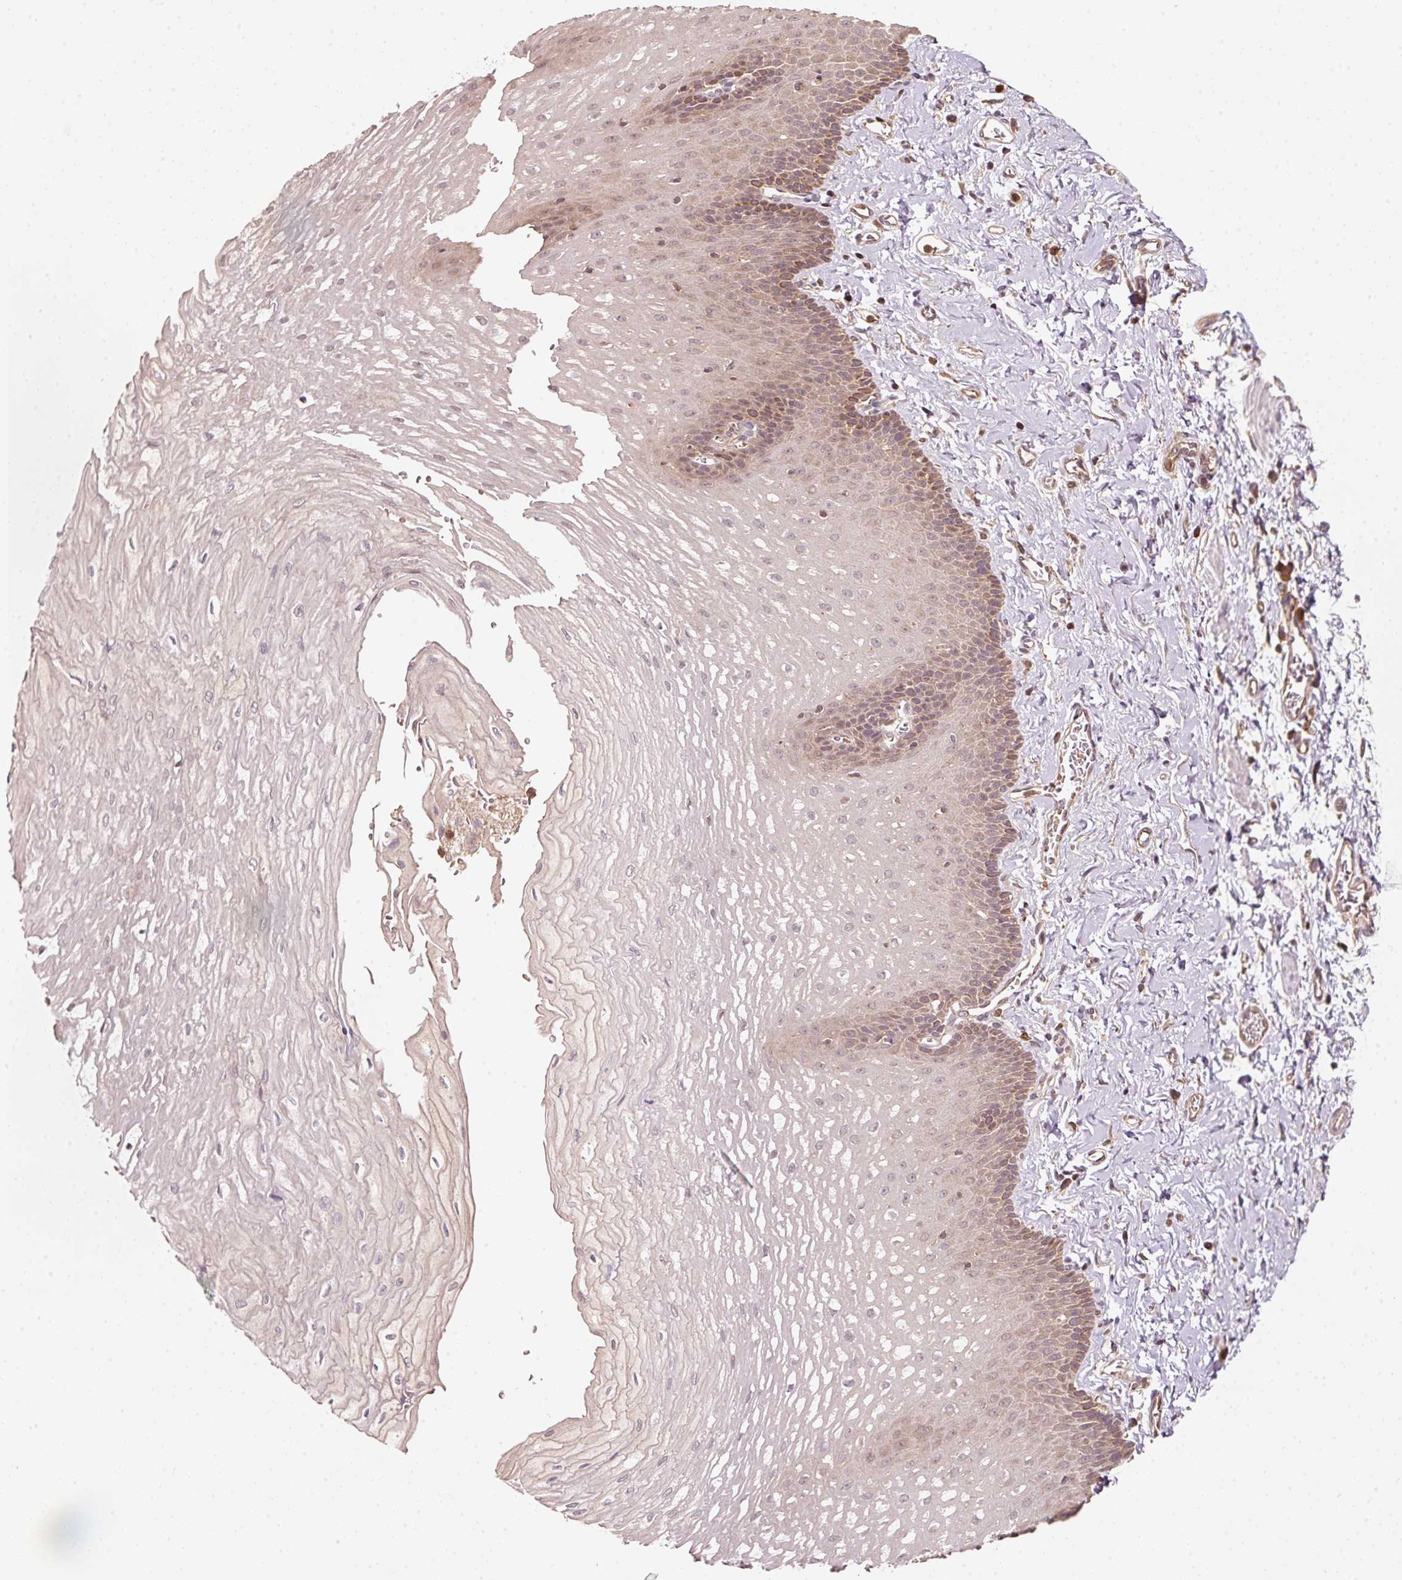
{"staining": {"intensity": "moderate", "quantity": "25%-75%", "location": "cytoplasmic/membranous"}, "tissue": "esophagus", "cell_type": "Squamous epithelial cells", "image_type": "normal", "snomed": [{"axis": "morphology", "description": "Normal tissue, NOS"}, {"axis": "topography", "description": "Esophagus"}], "caption": "The histopathology image demonstrates immunohistochemical staining of normal esophagus. There is moderate cytoplasmic/membranous expression is appreciated in about 25%-75% of squamous epithelial cells.", "gene": "RRAS2", "patient": {"sex": "male", "age": 70}}